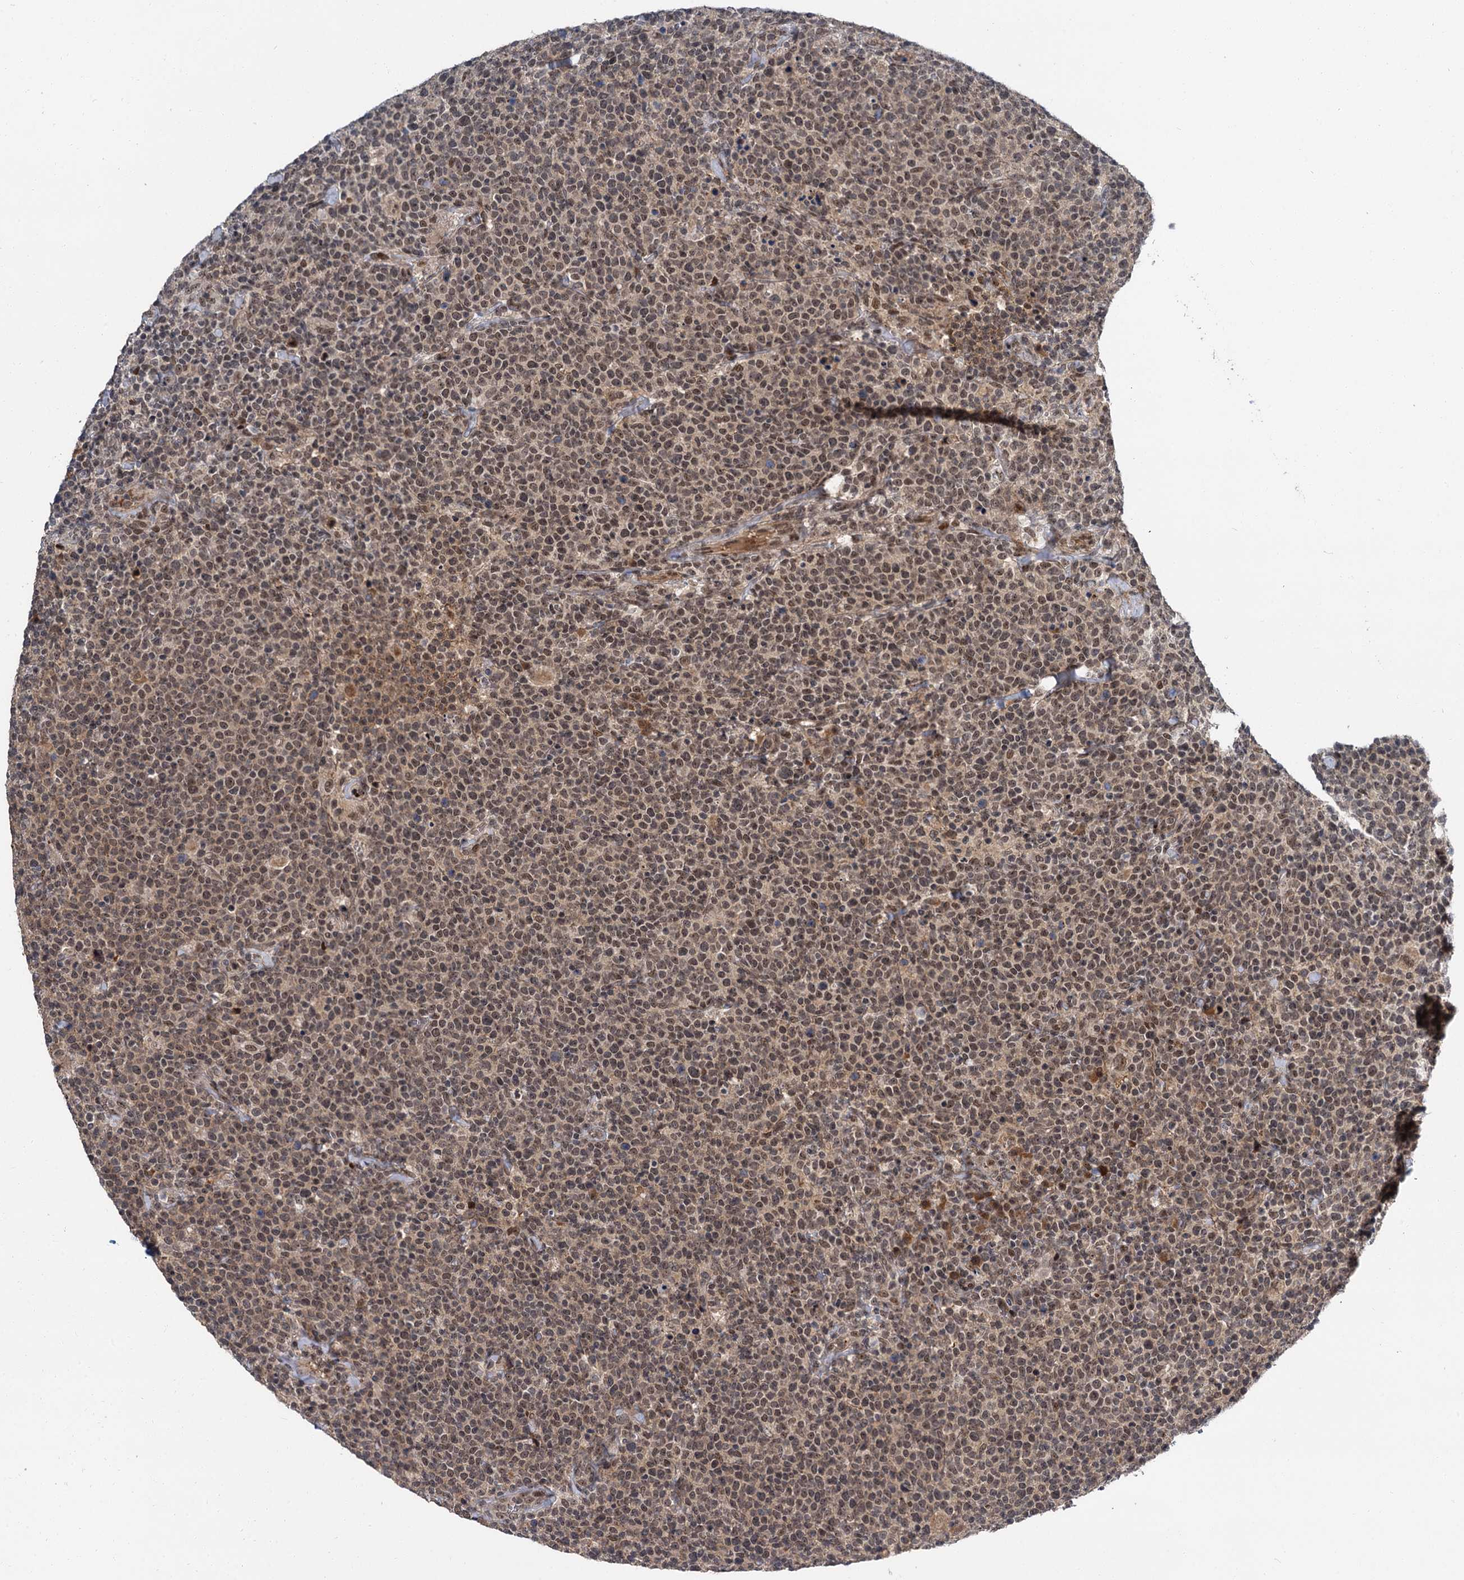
{"staining": {"intensity": "weak", "quantity": ">75%", "location": "nuclear"}, "tissue": "lymphoma", "cell_type": "Tumor cells", "image_type": "cancer", "snomed": [{"axis": "morphology", "description": "Malignant lymphoma, non-Hodgkin's type, High grade"}, {"axis": "topography", "description": "Lymph node"}], "caption": "Immunohistochemical staining of human lymphoma demonstrates low levels of weak nuclear protein positivity in about >75% of tumor cells.", "gene": "MBD6", "patient": {"sex": "male", "age": 61}}